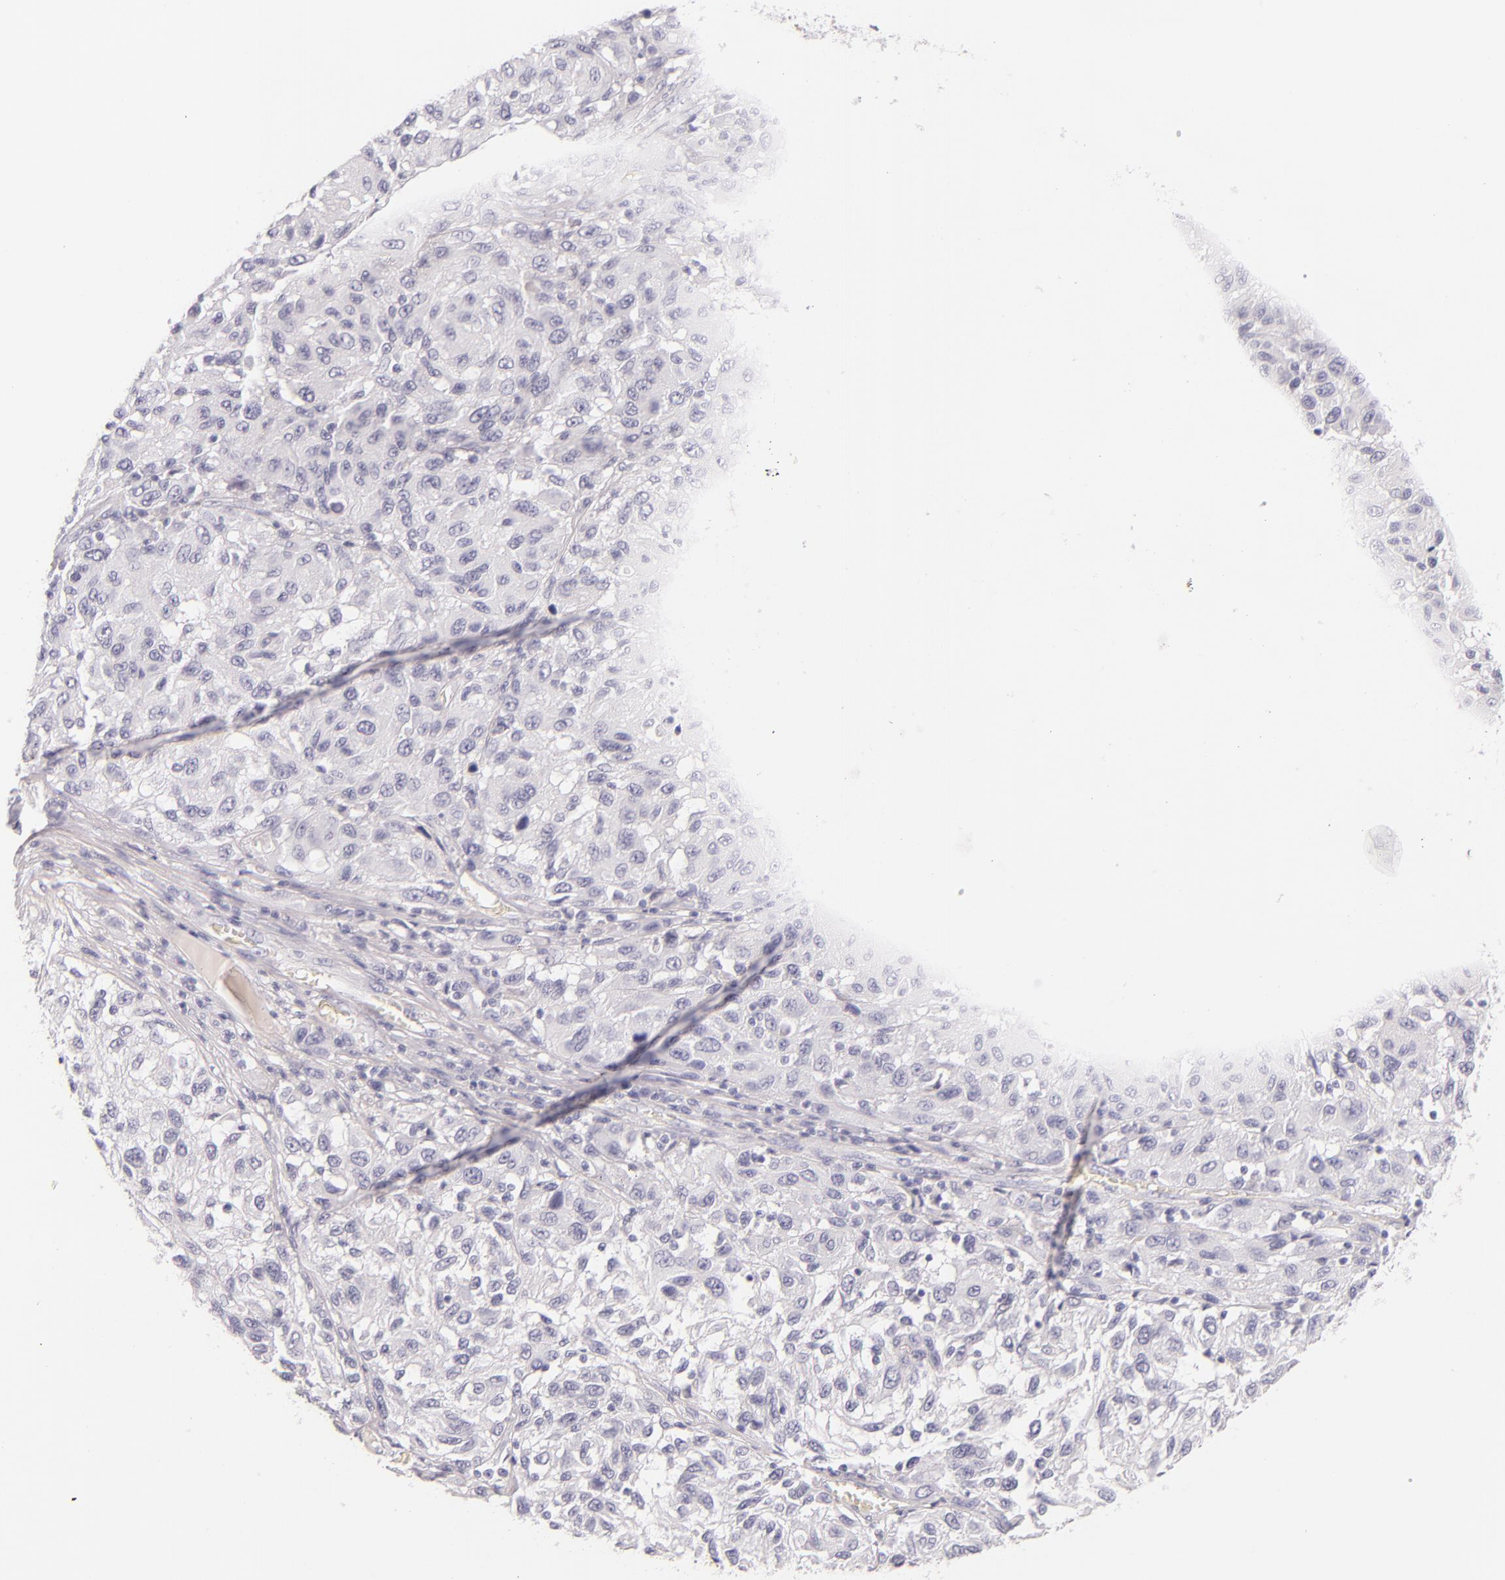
{"staining": {"intensity": "negative", "quantity": "none", "location": "none"}, "tissue": "melanoma", "cell_type": "Tumor cells", "image_type": "cancer", "snomed": [{"axis": "morphology", "description": "Malignant melanoma, NOS"}, {"axis": "topography", "description": "Skin"}], "caption": "Tumor cells are negative for protein expression in human melanoma.", "gene": "INA", "patient": {"sex": "female", "age": 77}}